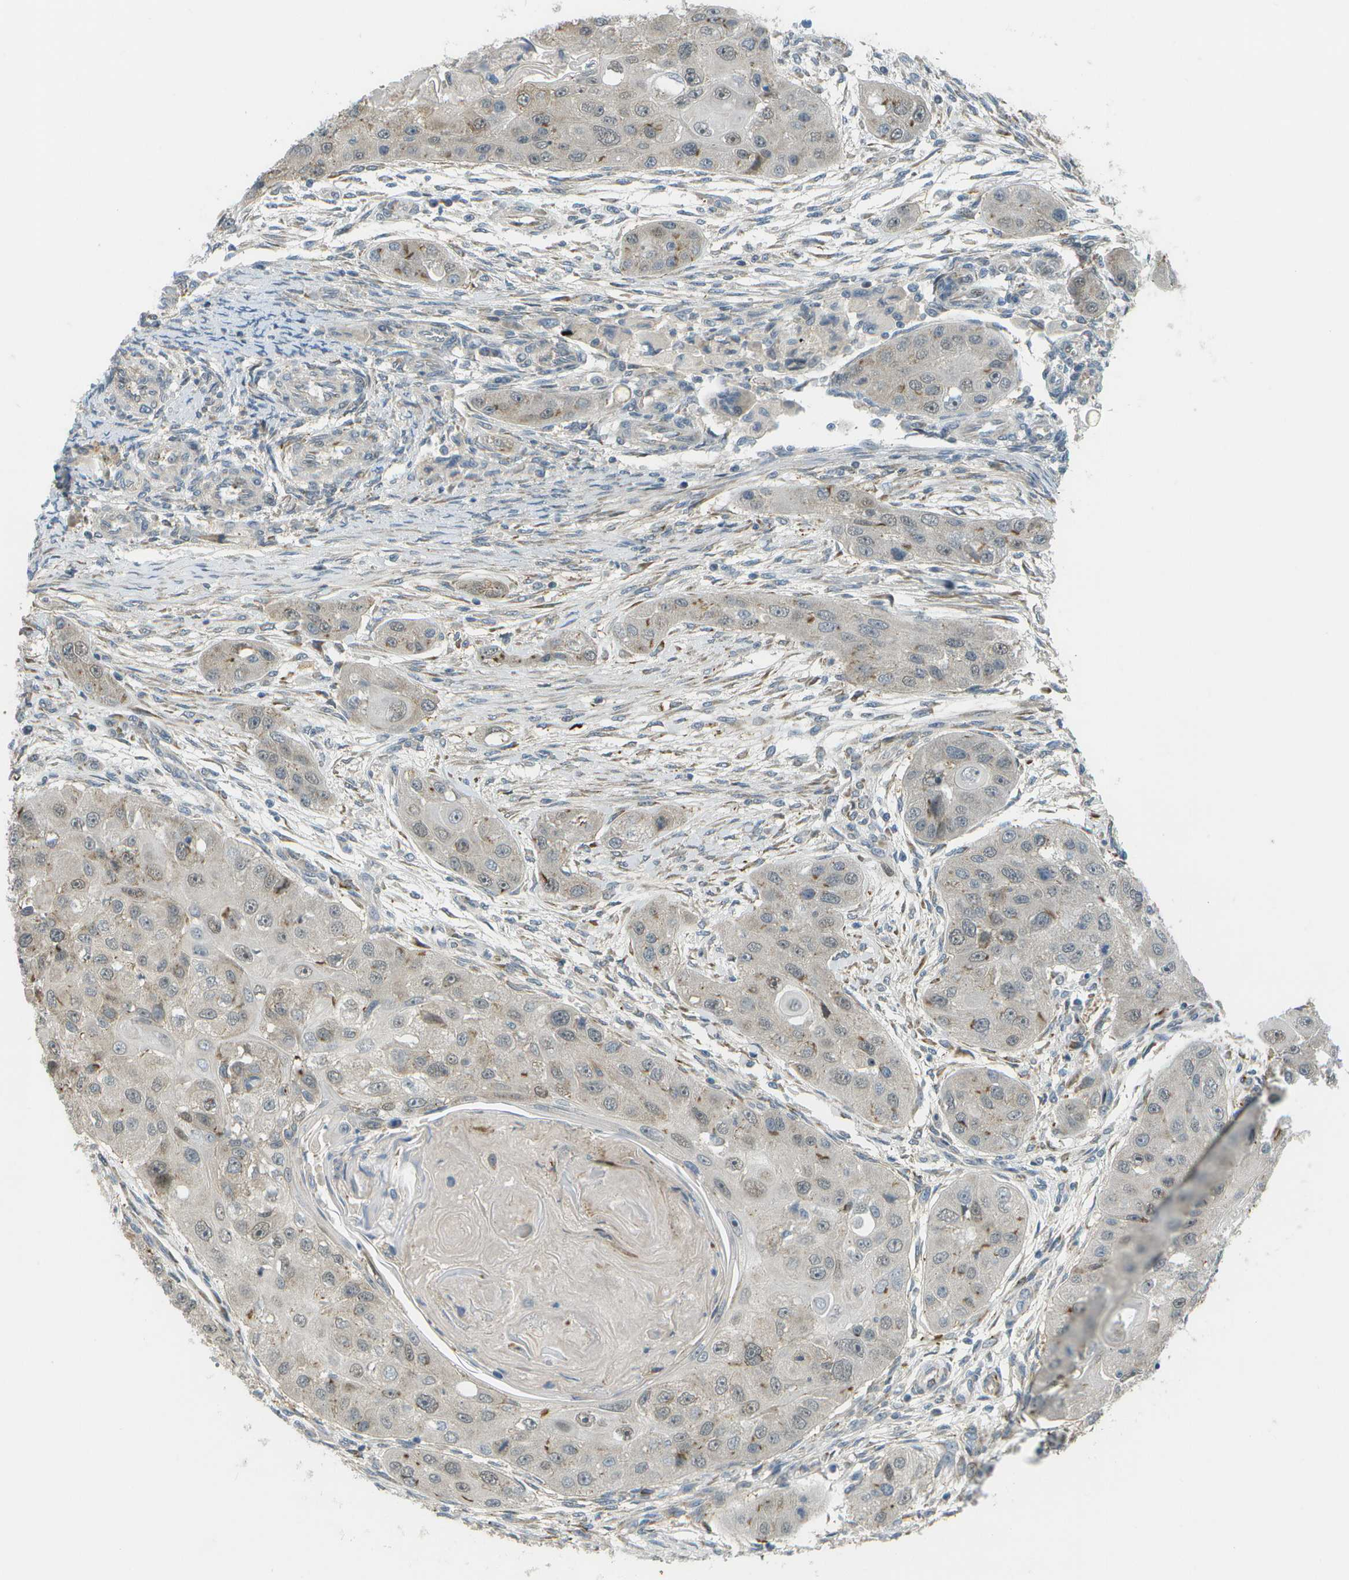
{"staining": {"intensity": "weak", "quantity": "<25%", "location": "cytoplasmic/membranous"}, "tissue": "head and neck cancer", "cell_type": "Tumor cells", "image_type": "cancer", "snomed": [{"axis": "morphology", "description": "Normal tissue, NOS"}, {"axis": "morphology", "description": "Squamous cell carcinoma, NOS"}, {"axis": "topography", "description": "Skeletal muscle"}, {"axis": "topography", "description": "Head-Neck"}], "caption": "Tumor cells show no significant protein positivity in squamous cell carcinoma (head and neck).", "gene": "WNK2", "patient": {"sex": "male", "age": 51}}